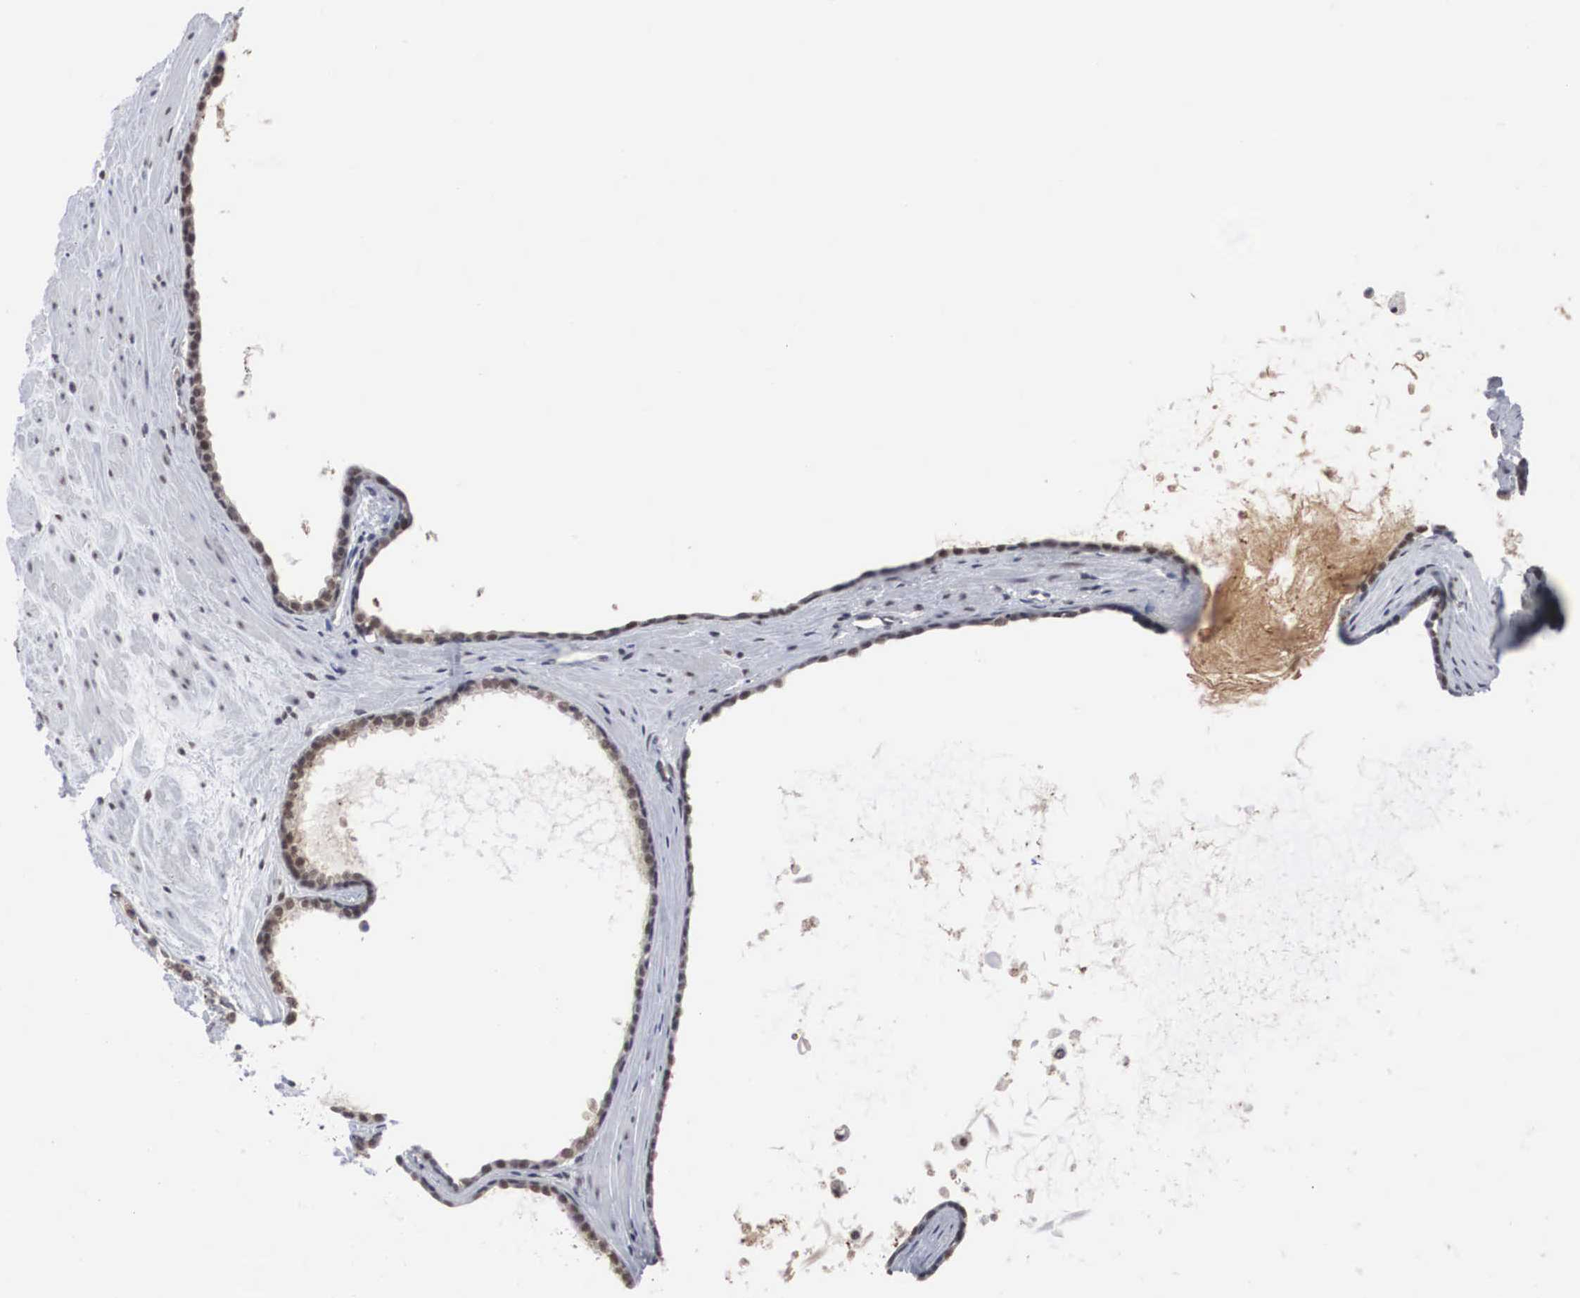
{"staining": {"intensity": "weak", "quantity": "25%-75%", "location": "nuclear"}, "tissue": "prostate cancer", "cell_type": "Tumor cells", "image_type": "cancer", "snomed": [{"axis": "morphology", "description": "Adenocarcinoma, High grade"}, {"axis": "topography", "description": "Prostate"}], "caption": "The micrograph shows immunohistochemical staining of prostate cancer. There is weak nuclear staining is identified in approximately 25%-75% of tumor cells.", "gene": "AUTS2", "patient": {"sex": "male", "age": 64}}